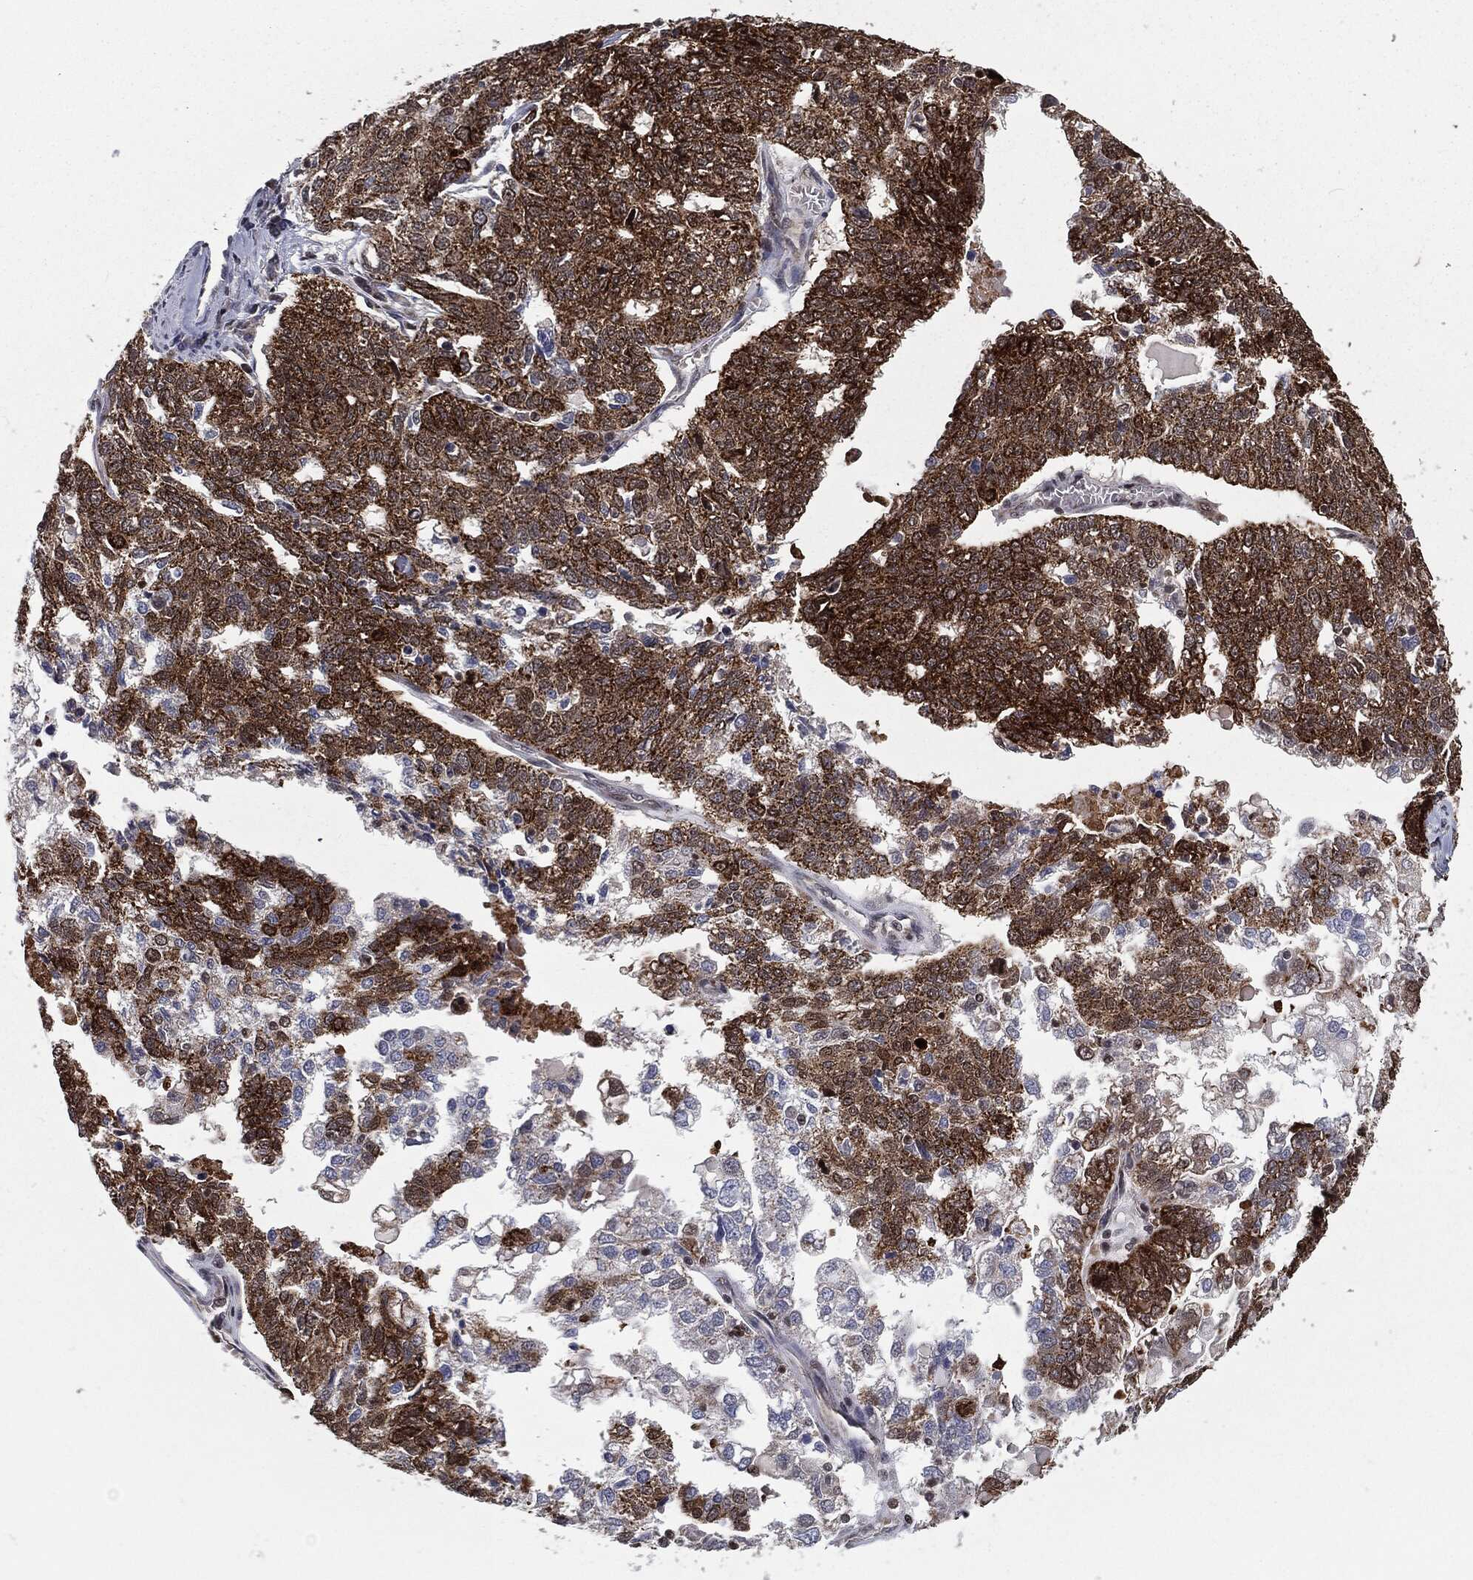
{"staining": {"intensity": "strong", "quantity": "25%-75%", "location": "cytoplasmic/membranous"}, "tissue": "ovarian cancer", "cell_type": "Tumor cells", "image_type": "cancer", "snomed": [{"axis": "morphology", "description": "Cystadenocarcinoma, serous, NOS"}, {"axis": "topography", "description": "Ovary"}], "caption": "IHC (DAB) staining of human ovarian serous cystadenocarcinoma exhibits strong cytoplasmic/membranous protein staining in approximately 25%-75% of tumor cells.", "gene": "CHCHD2", "patient": {"sex": "female", "age": 71}}